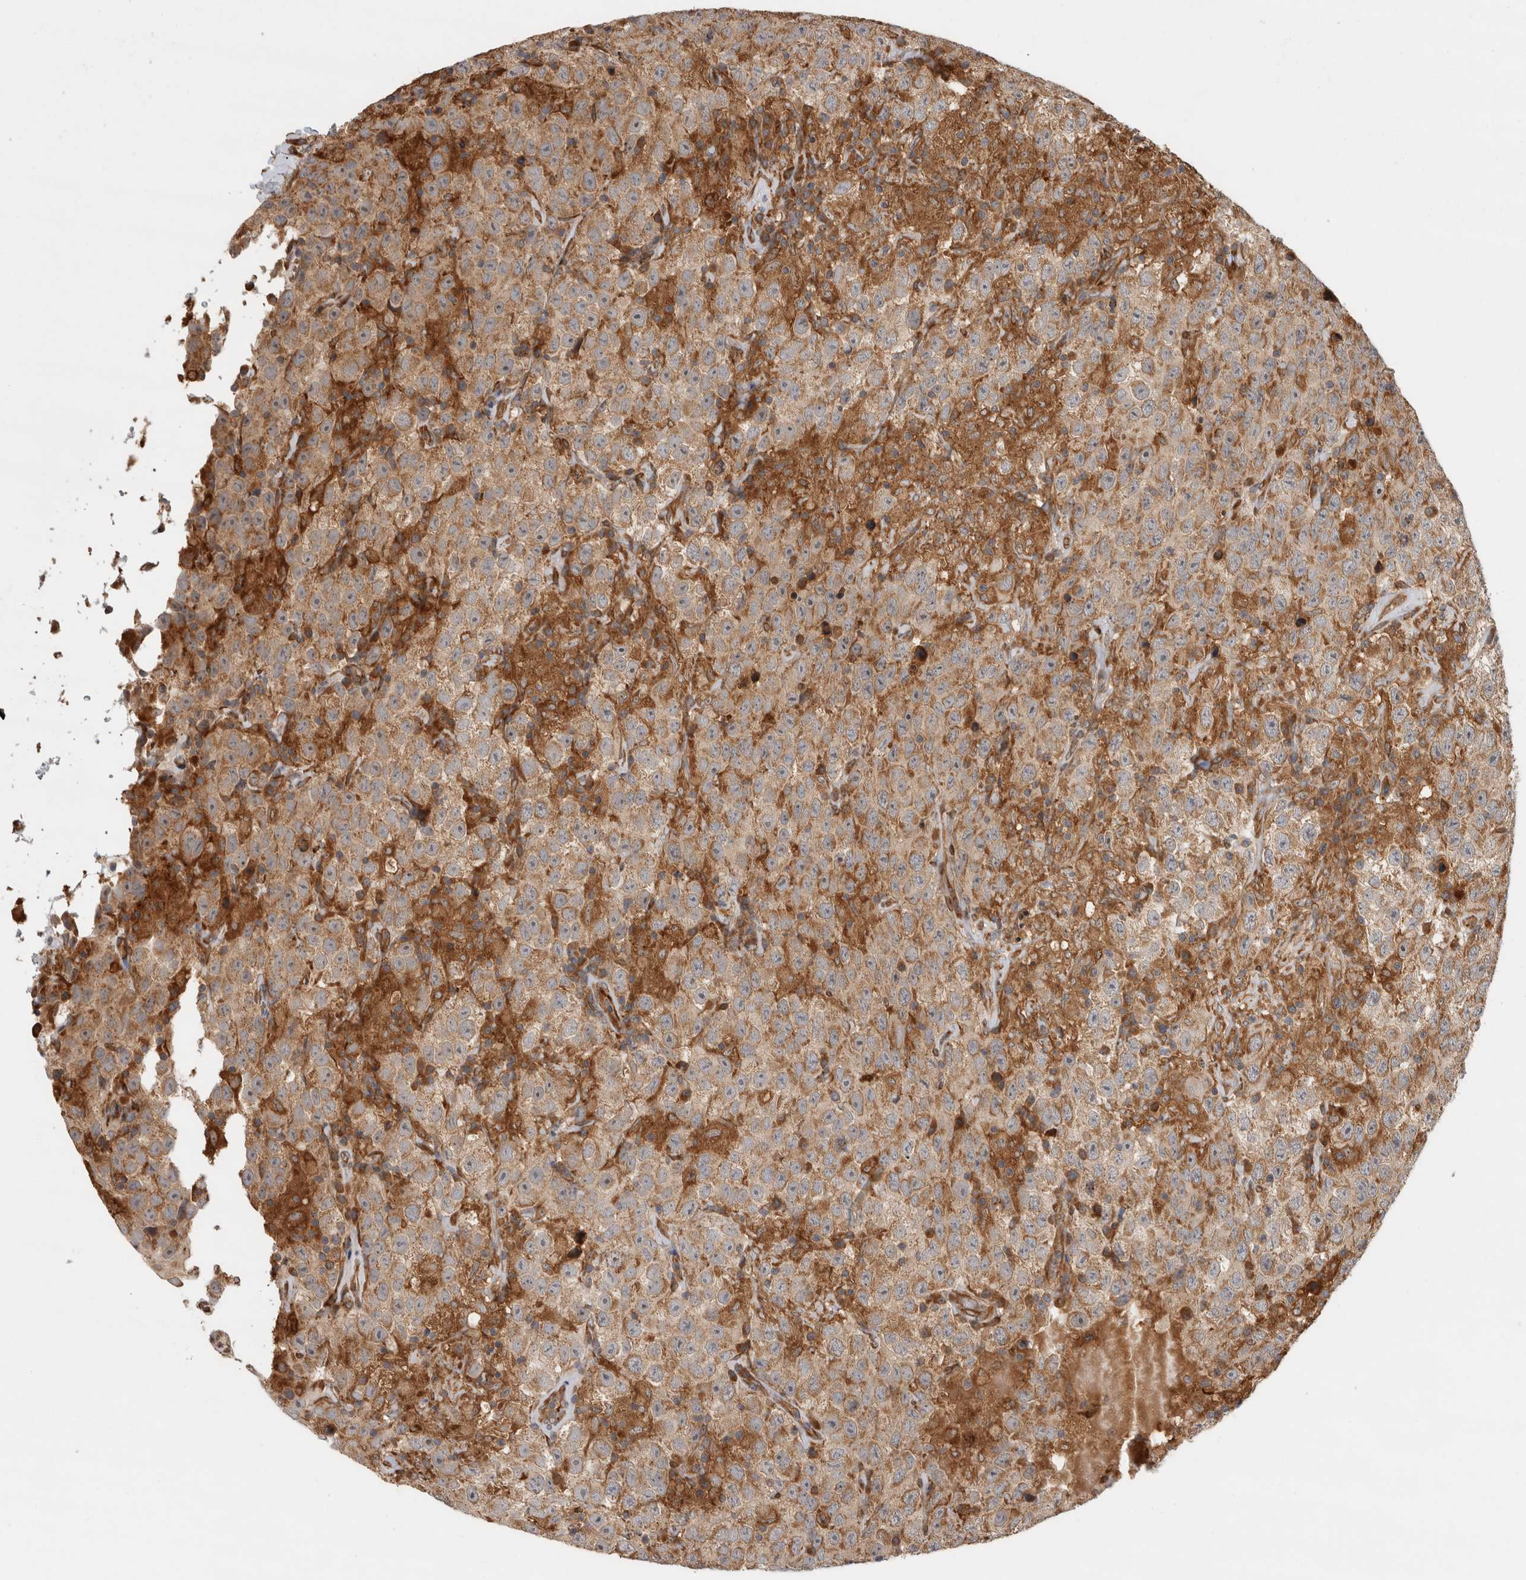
{"staining": {"intensity": "moderate", "quantity": ">75%", "location": "cytoplasmic/membranous"}, "tissue": "testis cancer", "cell_type": "Tumor cells", "image_type": "cancer", "snomed": [{"axis": "morphology", "description": "Seminoma, NOS"}, {"axis": "topography", "description": "Testis"}], "caption": "Protein expression analysis of seminoma (testis) shows moderate cytoplasmic/membranous staining in about >75% of tumor cells.", "gene": "TUBD1", "patient": {"sex": "male", "age": 41}}